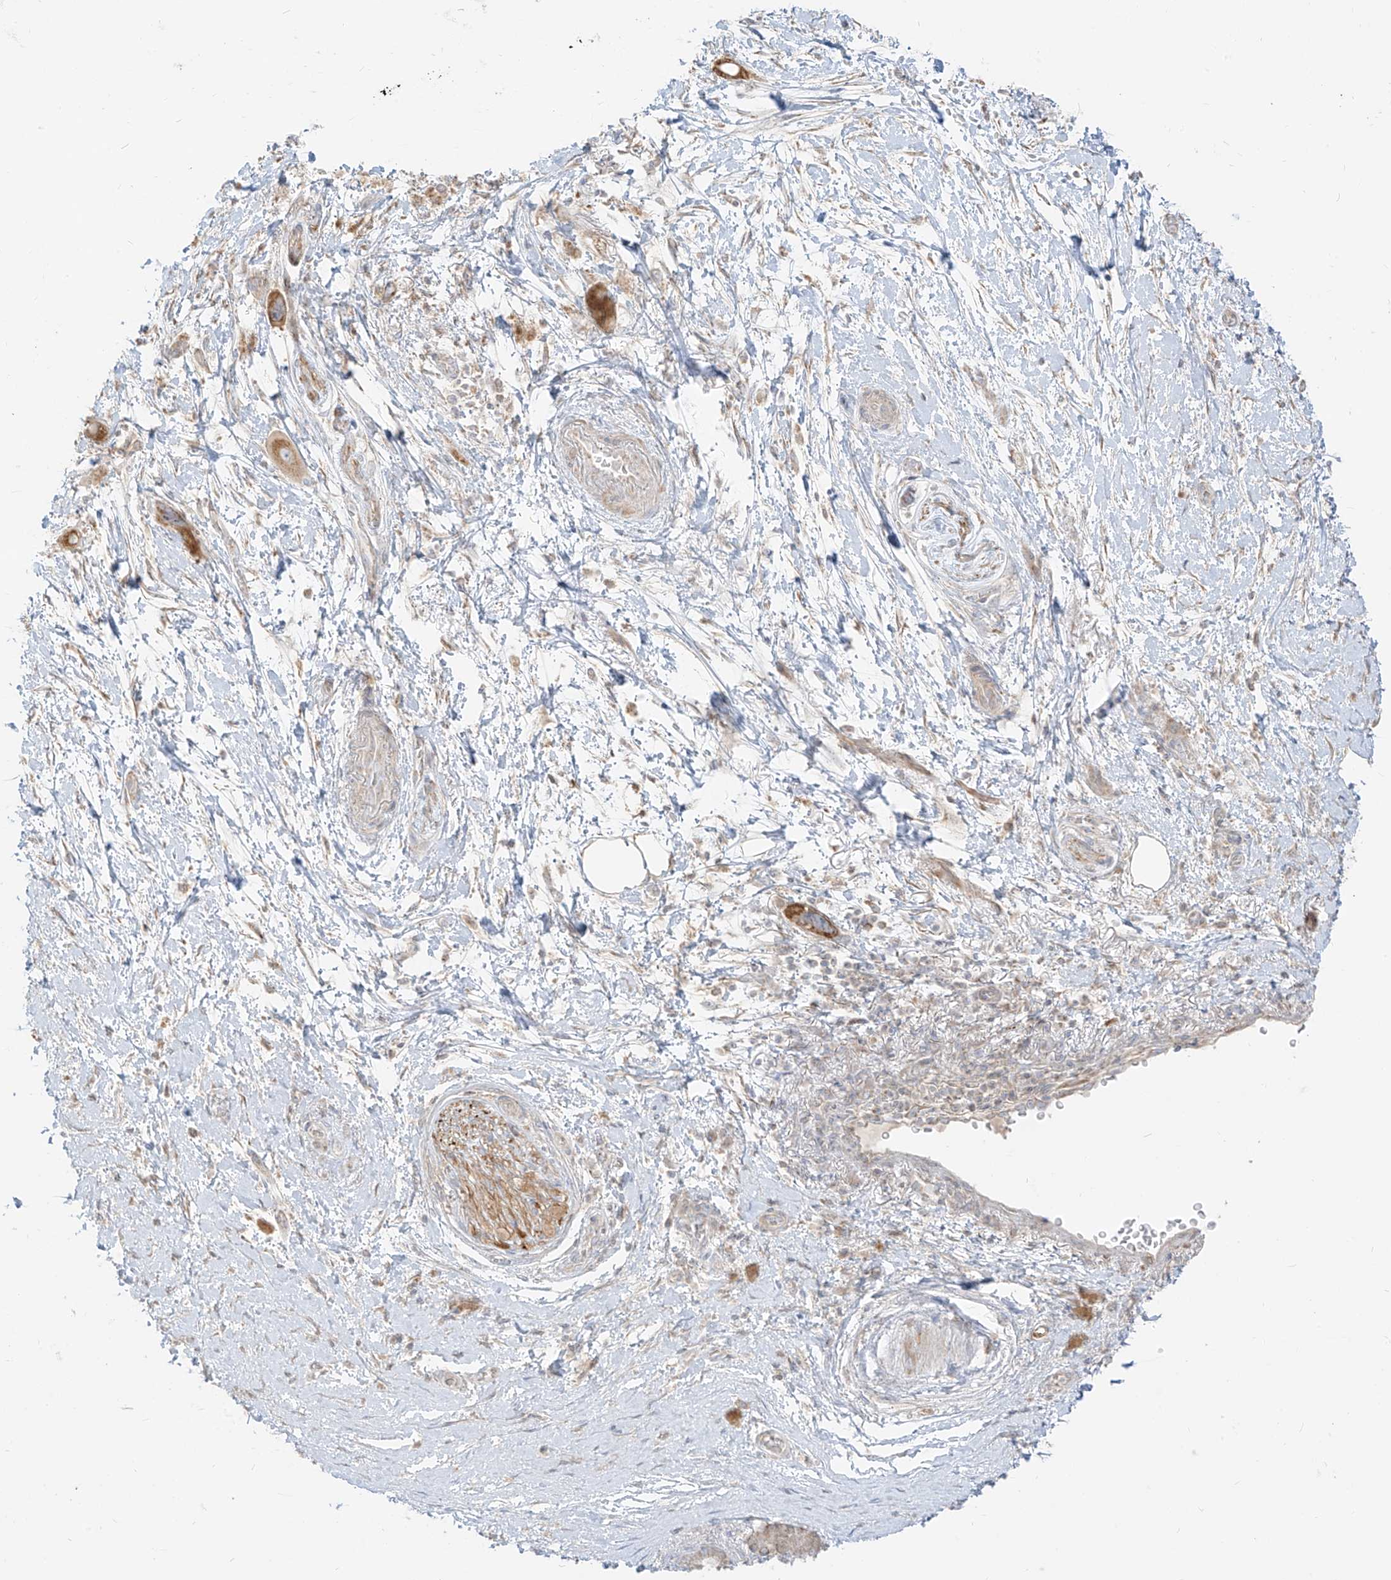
{"staining": {"intensity": "moderate", "quantity": ">75%", "location": "cytoplasmic/membranous"}, "tissue": "pancreatic cancer", "cell_type": "Tumor cells", "image_type": "cancer", "snomed": [{"axis": "morphology", "description": "Normal tissue, NOS"}, {"axis": "morphology", "description": "Adenocarcinoma, NOS"}, {"axis": "topography", "description": "Pancreas"}], "caption": "Adenocarcinoma (pancreatic) stained with immunohistochemistry demonstrates moderate cytoplasmic/membranous staining in approximately >75% of tumor cells. (Brightfield microscopy of DAB IHC at high magnification).", "gene": "ZIM3", "patient": {"sex": "female", "age": 68}}